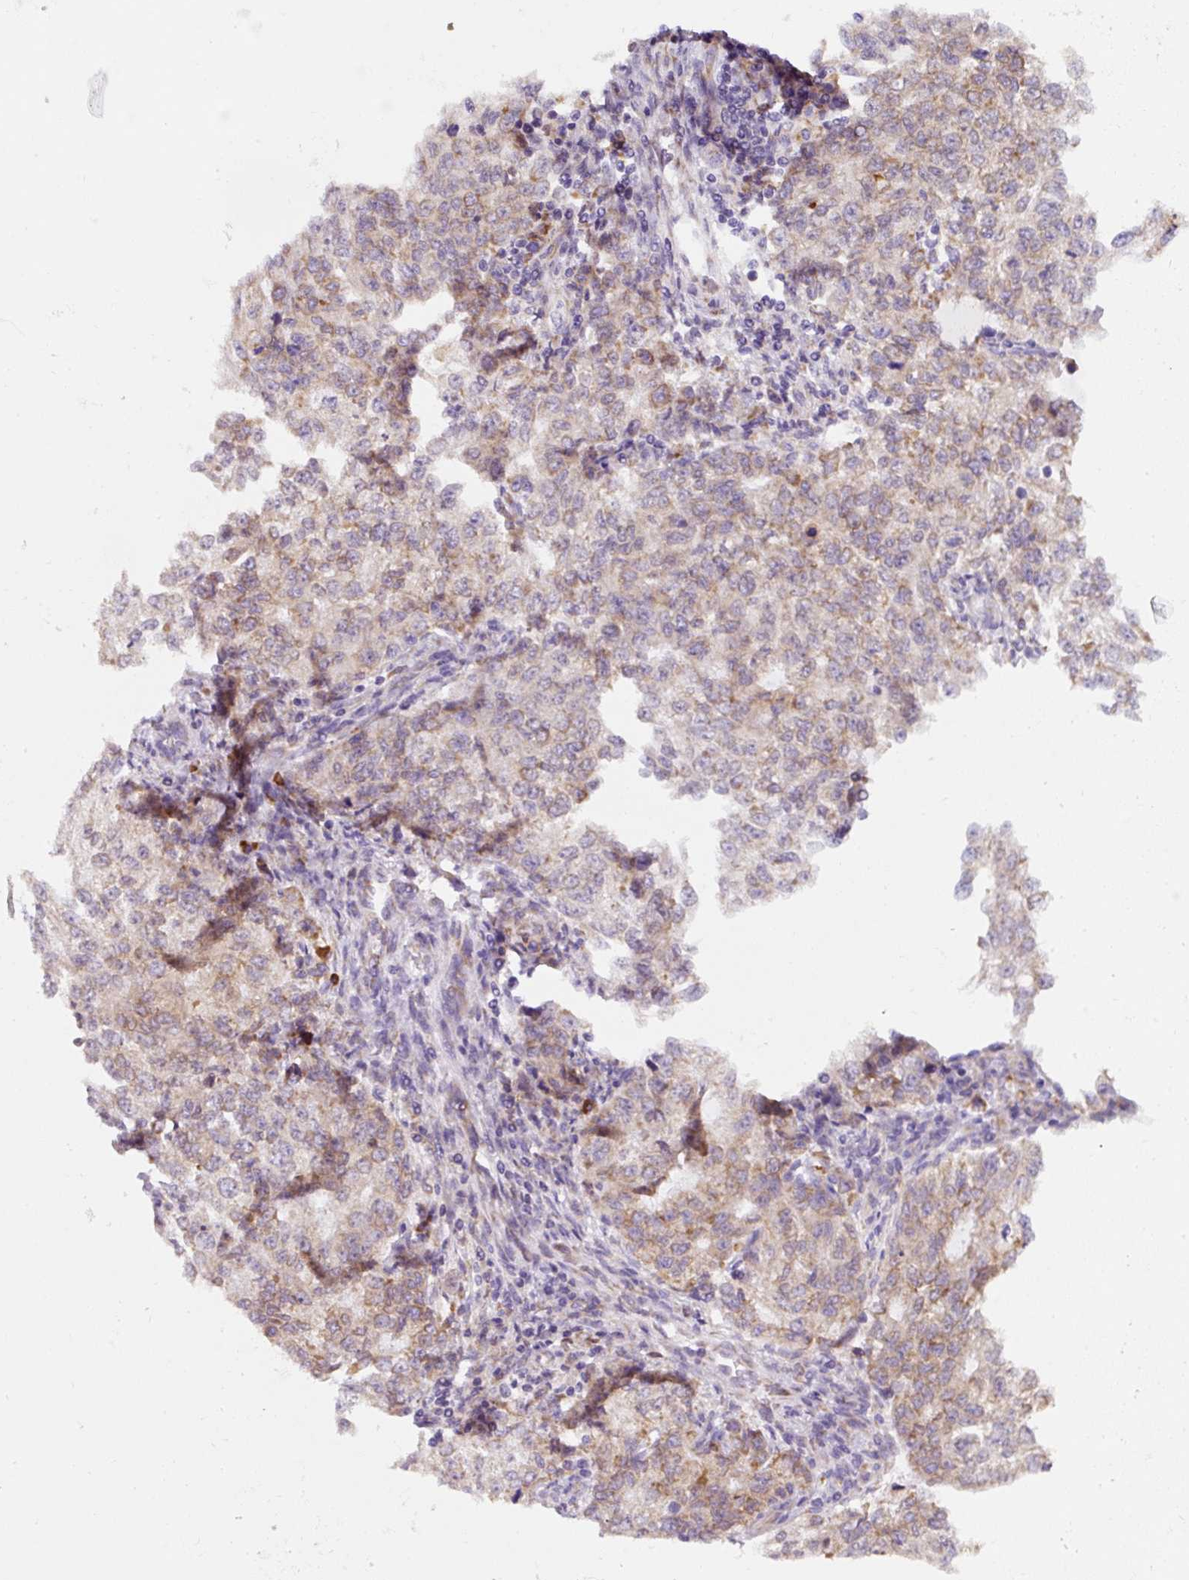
{"staining": {"intensity": "weak", "quantity": ">75%", "location": "cytoplasmic/membranous"}, "tissue": "endometrial cancer", "cell_type": "Tumor cells", "image_type": "cancer", "snomed": [{"axis": "morphology", "description": "Adenocarcinoma, NOS"}, {"axis": "topography", "description": "Endometrium"}], "caption": "A histopathology image of adenocarcinoma (endometrial) stained for a protein exhibits weak cytoplasmic/membranous brown staining in tumor cells.", "gene": "DDOST", "patient": {"sex": "female", "age": 50}}